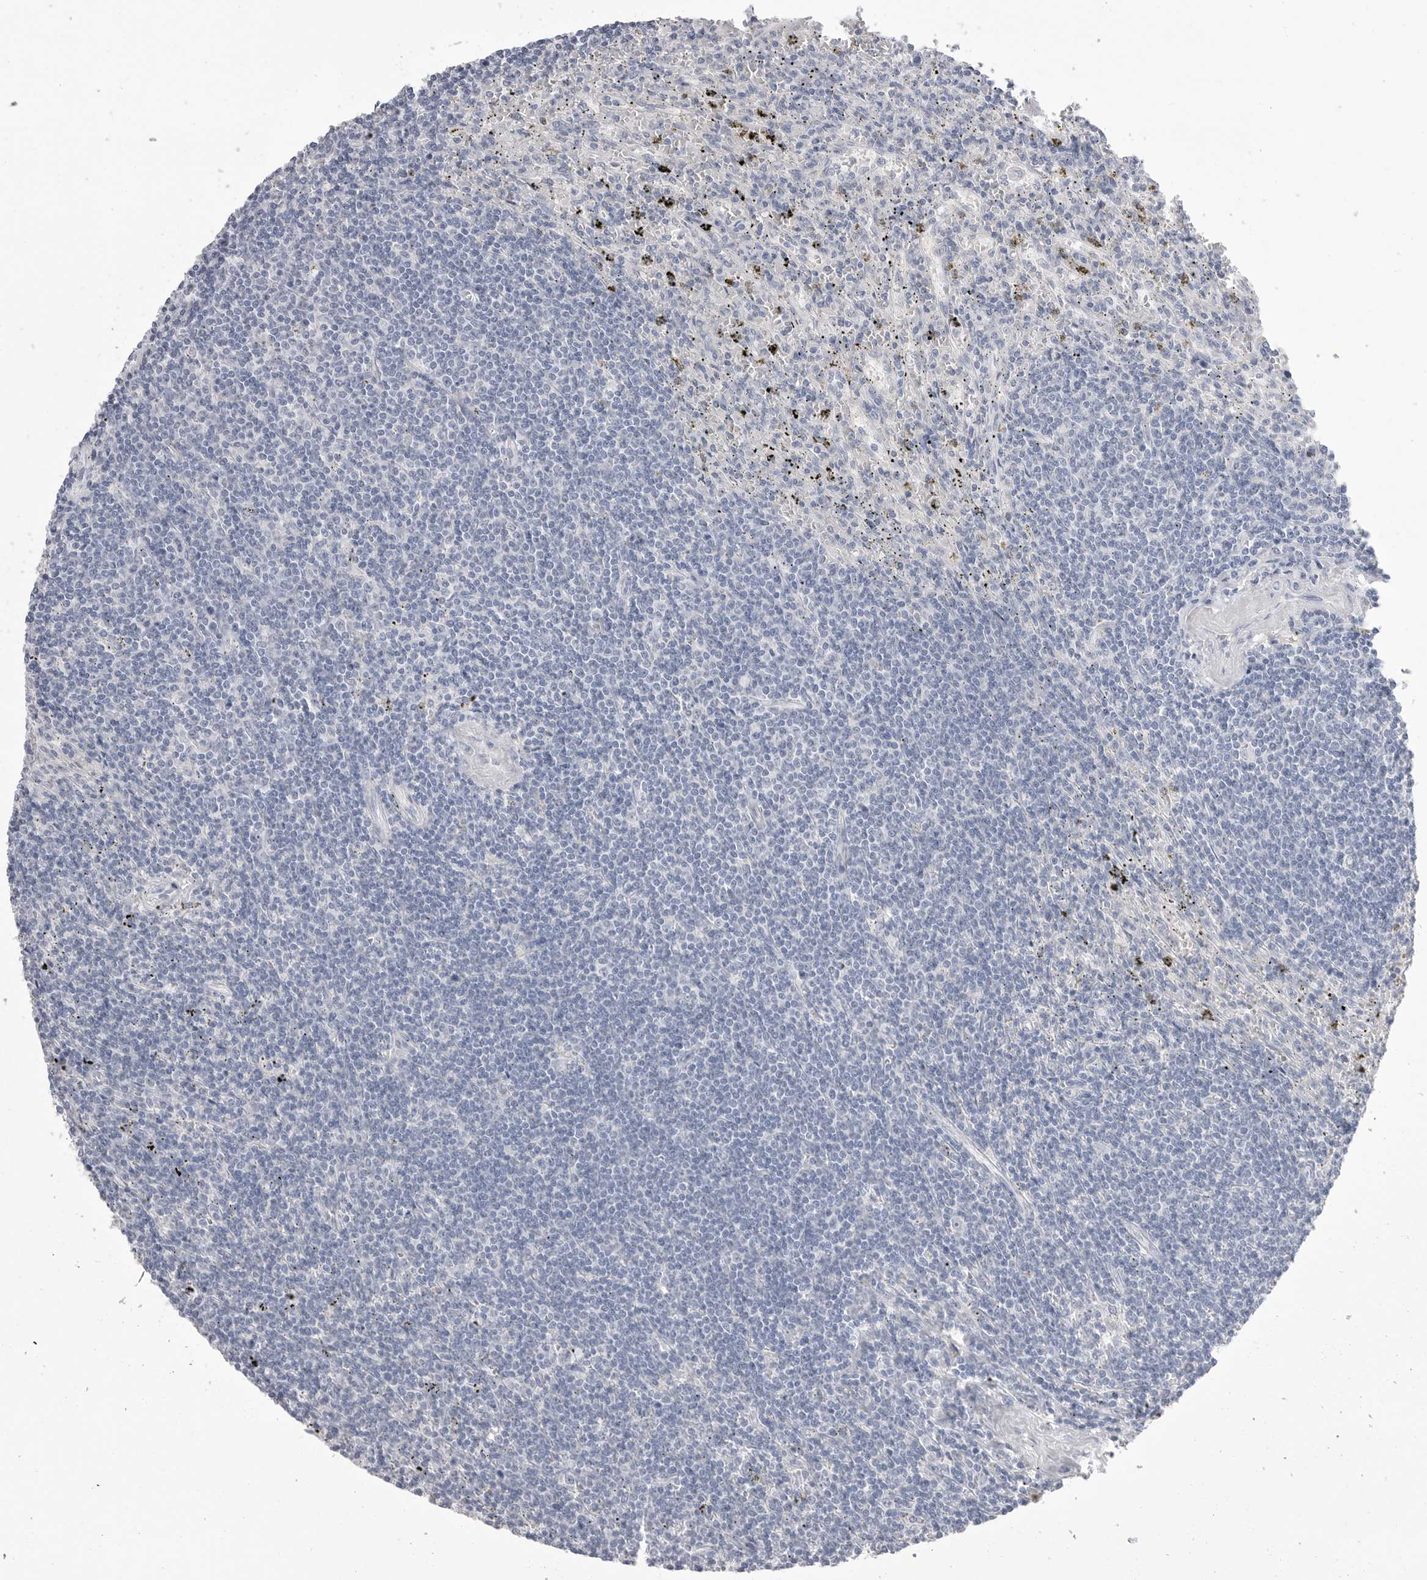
{"staining": {"intensity": "negative", "quantity": "none", "location": "none"}, "tissue": "lymphoma", "cell_type": "Tumor cells", "image_type": "cancer", "snomed": [{"axis": "morphology", "description": "Malignant lymphoma, non-Hodgkin's type, Low grade"}, {"axis": "topography", "description": "Spleen"}], "caption": "DAB immunohistochemical staining of lymphoma shows no significant positivity in tumor cells.", "gene": "CPB1", "patient": {"sex": "male", "age": 76}}